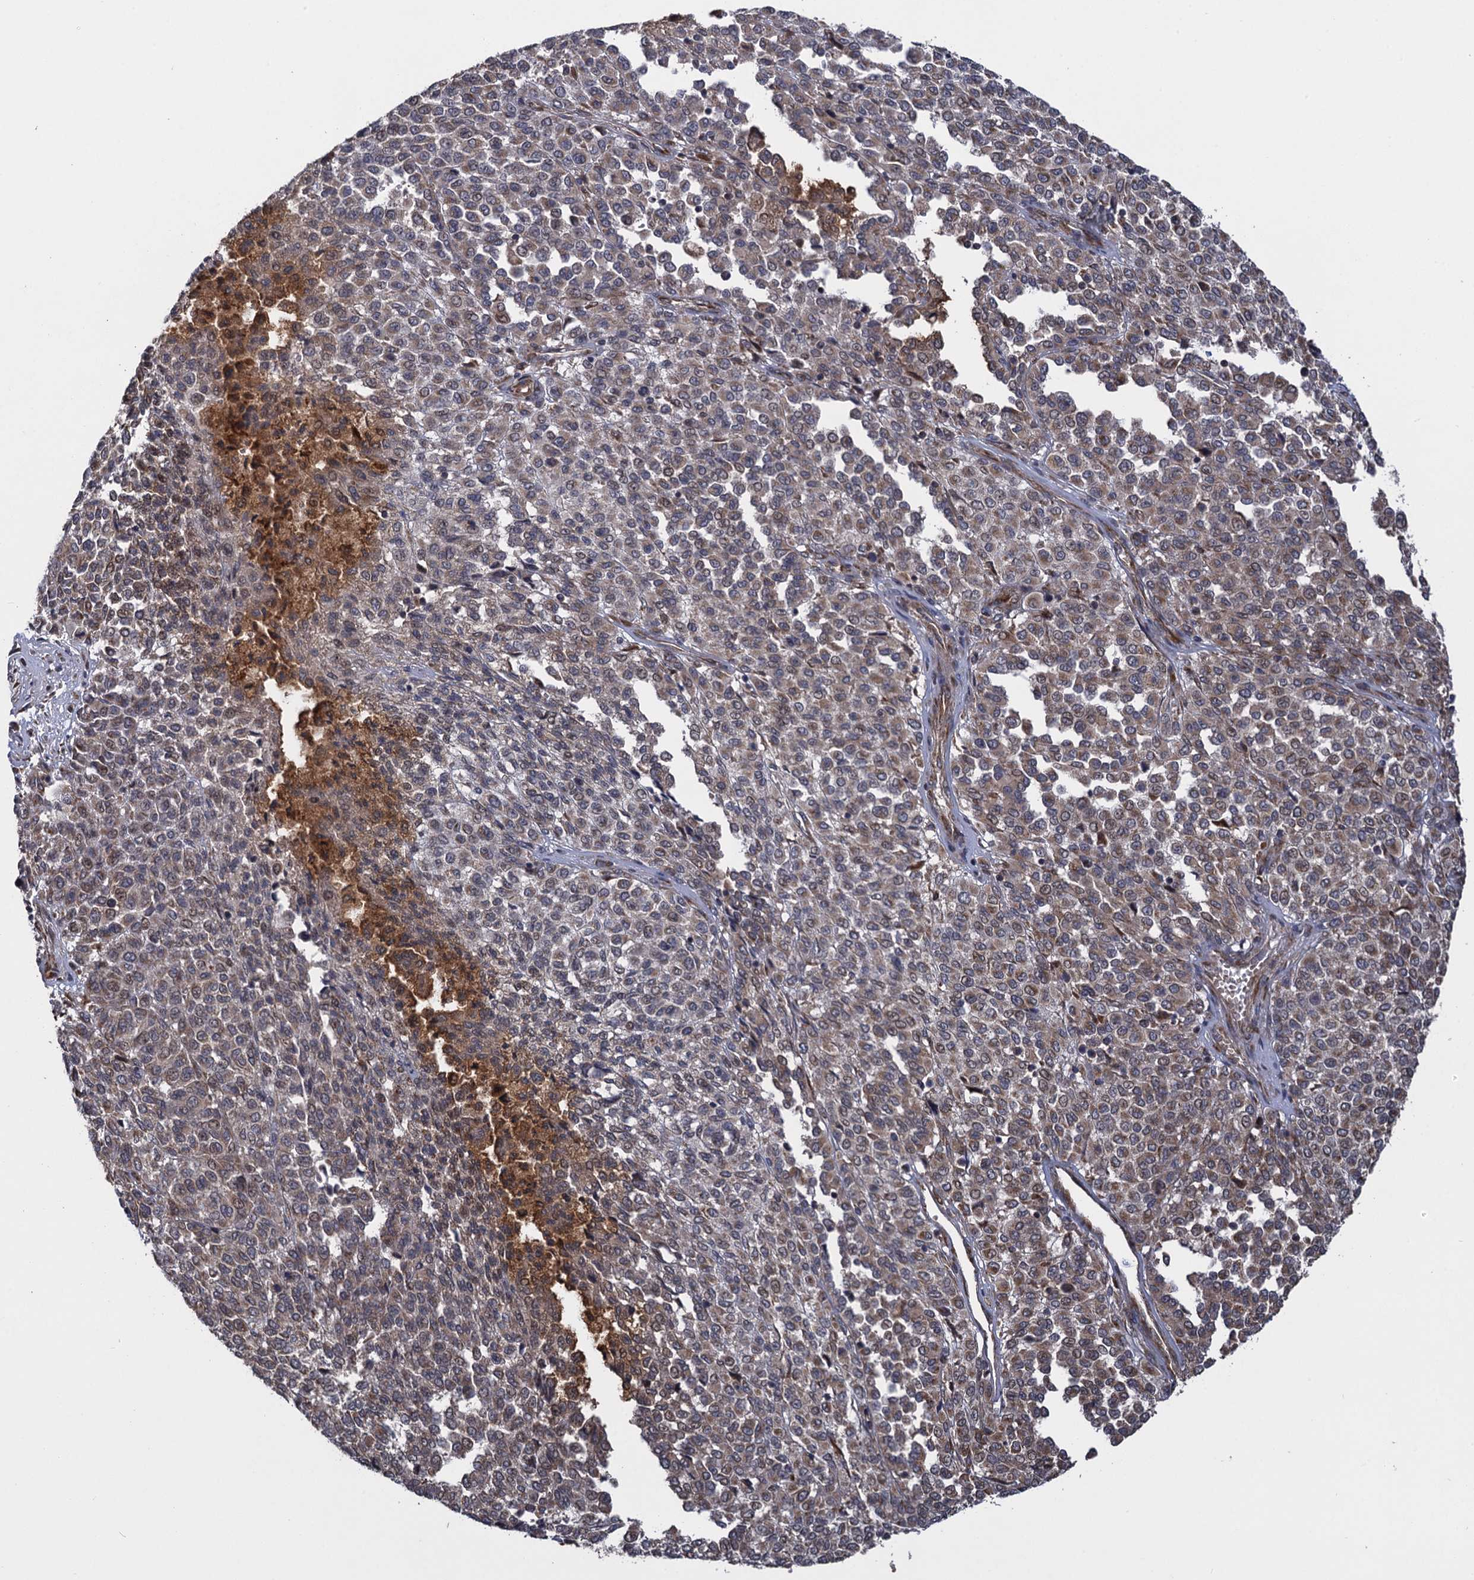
{"staining": {"intensity": "weak", "quantity": ">75%", "location": "cytoplasmic/membranous"}, "tissue": "melanoma", "cell_type": "Tumor cells", "image_type": "cancer", "snomed": [{"axis": "morphology", "description": "Malignant melanoma, Metastatic site"}, {"axis": "topography", "description": "Pancreas"}], "caption": "This is an image of IHC staining of malignant melanoma (metastatic site), which shows weak expression in the cytoplasmic/membranous of tumor cells.", "gene": "HAUS1", "patient": {"sex": "female", "age": 30}}